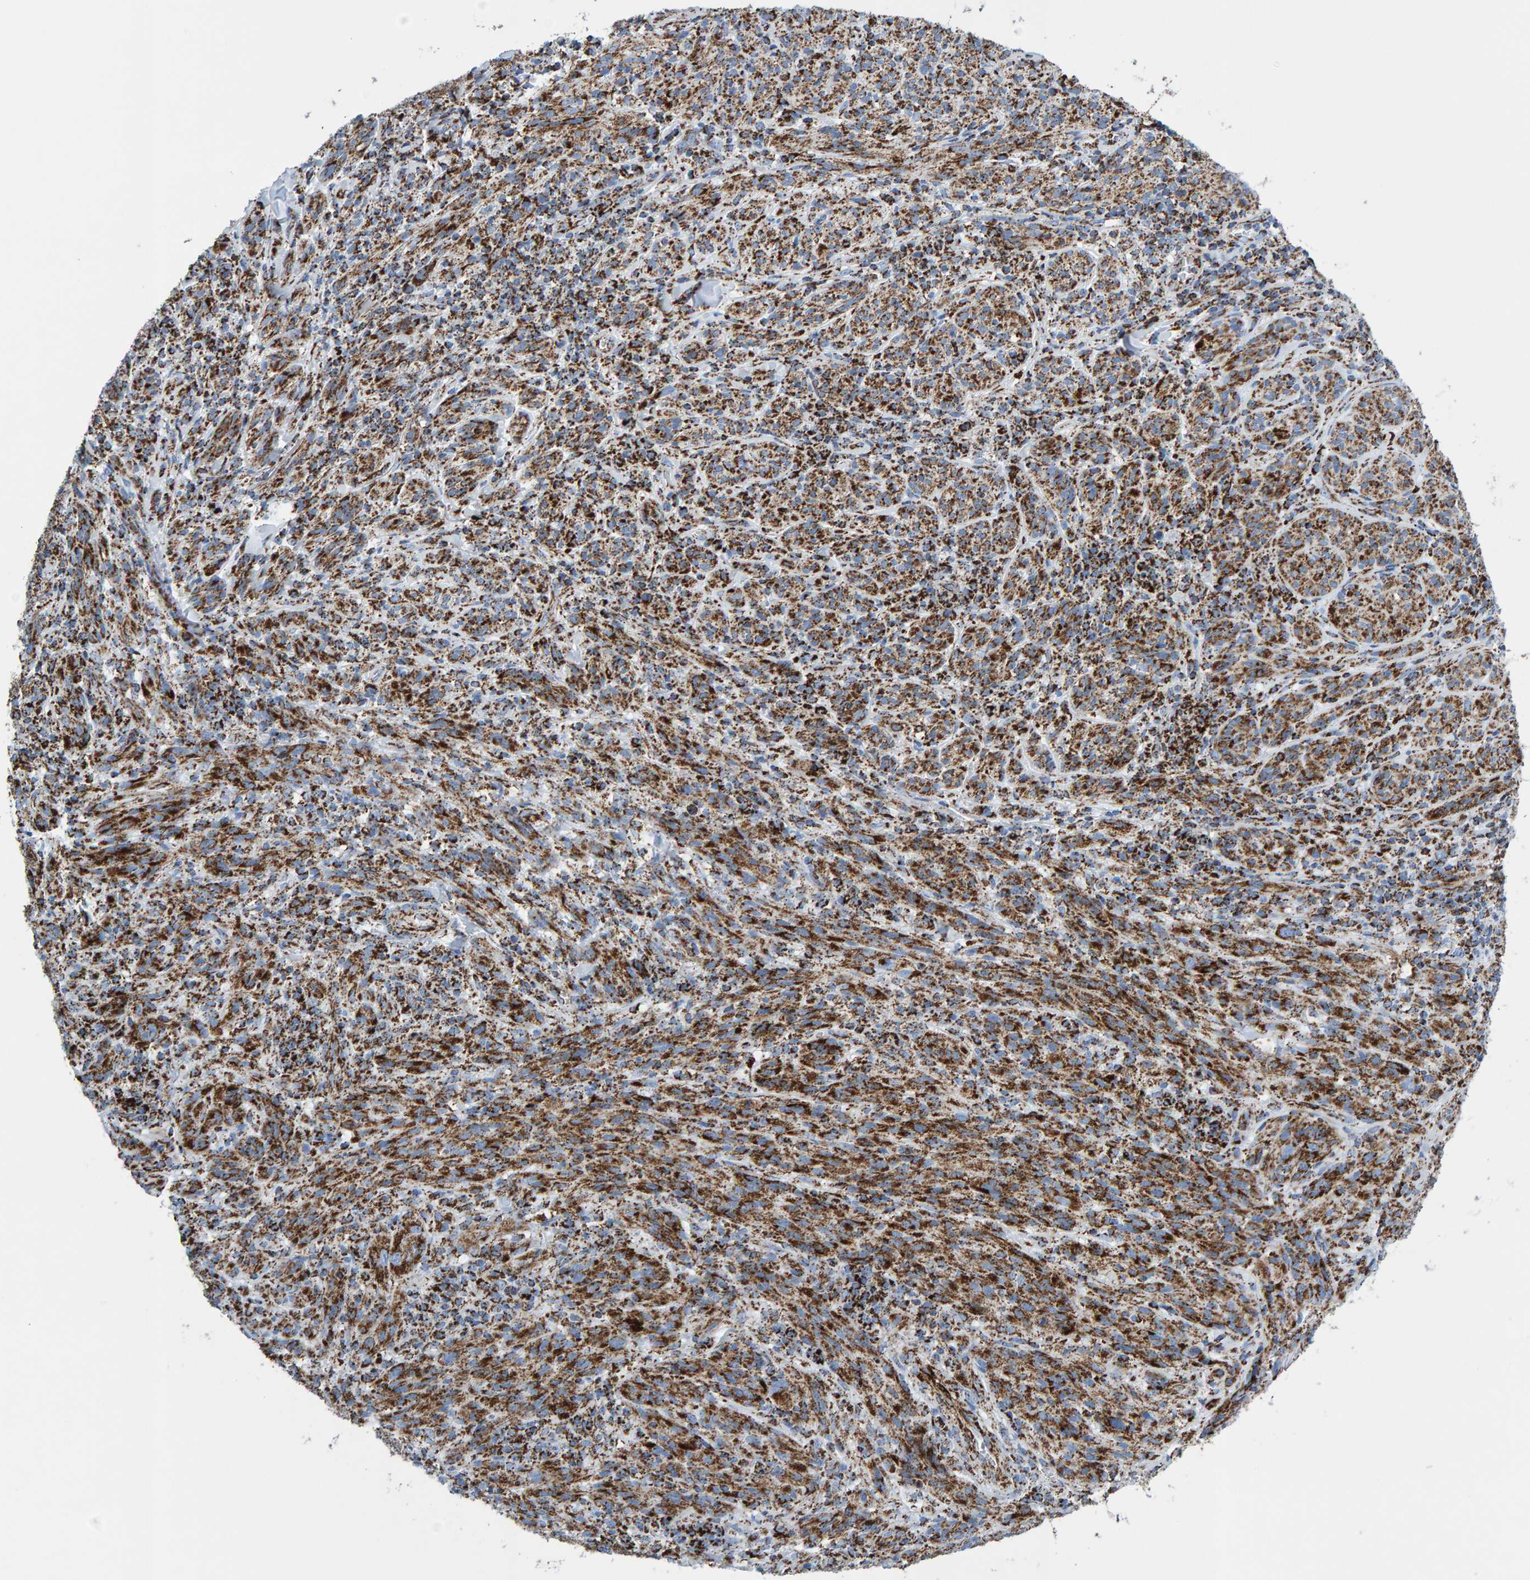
{"staining": {"intensity": "strong", "quantity": ">75%", "location": "cytoplasmic/membranous"}, "tissue": "melanoma", "cell_type": "Tumor cells", "image_type": "cancer", "snomed": [{"axis": "morphology", "description": "Malignant melanoma, NOS"}, {"axis": "topography", "description": "Skin of head"}], "caption": "The photomicrograph exhibits a brown stain indicating the presence of a protein in the cytoplasmic/membranous of tumor cells in malignant melanoma. (IHC, brightfield microscopy, high magnification).", "gene": "ENSG00000262660", "patient": {"sex": "male", "age": 96}}